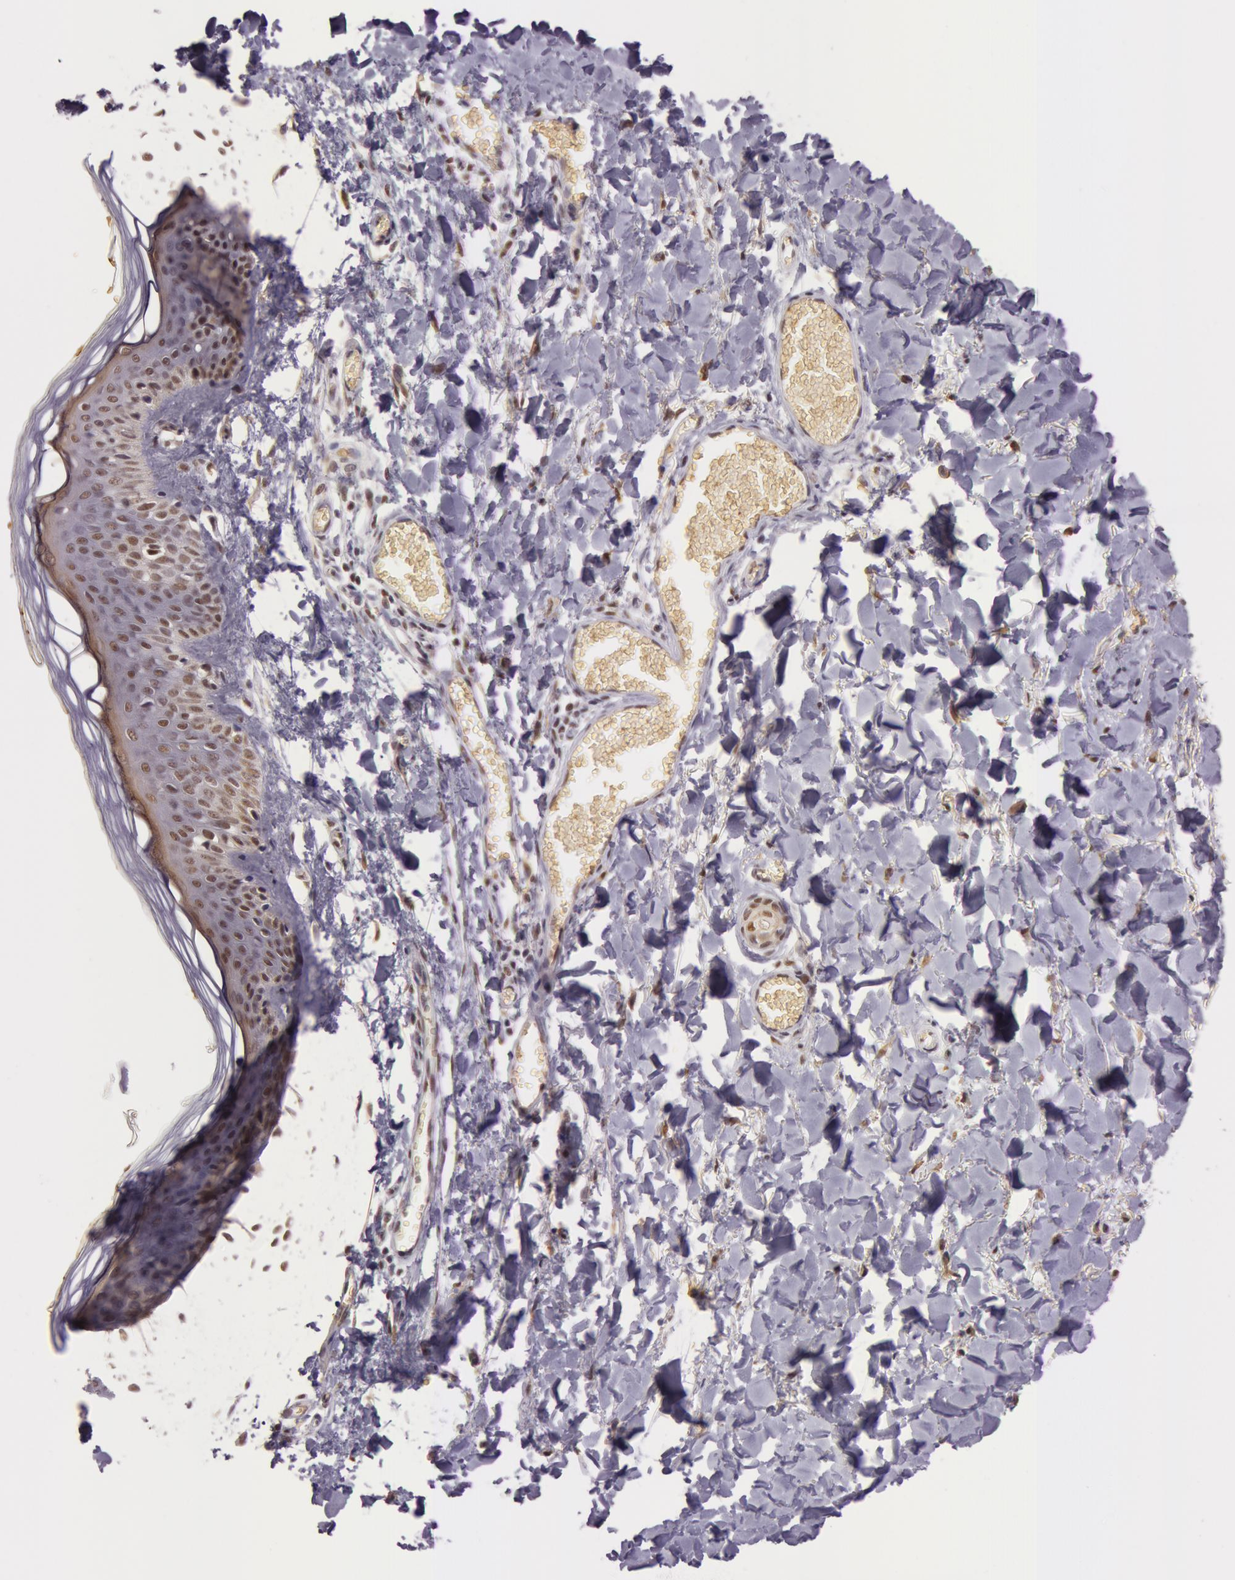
{"staining": {"intensity": "negative", "quantity": "none", "location": "none"}, "tissue": "skin", "cell_type": "Fibroblasts", "image_type": "normal", "snomed": [{"axis": "morphology", "description": "Normal tissue, NOS"}, {"axis": "morphology", "description": "Sarcoma, NOS"}, {"axis": "topography", "description": "Skin"}, {"axis": "topography", "description": "Soft tissue"}], "caption": "Fibroblasts are negative for protein expression in benign human skin. (Stains: DAB (3,3'-diaminobenzidine) IHC with hematoxylin counter stain, Microscopy: brightfield microscopy at high magnification).", "gene": "NBN", "patient": {"sex": "female", "age": 51}}